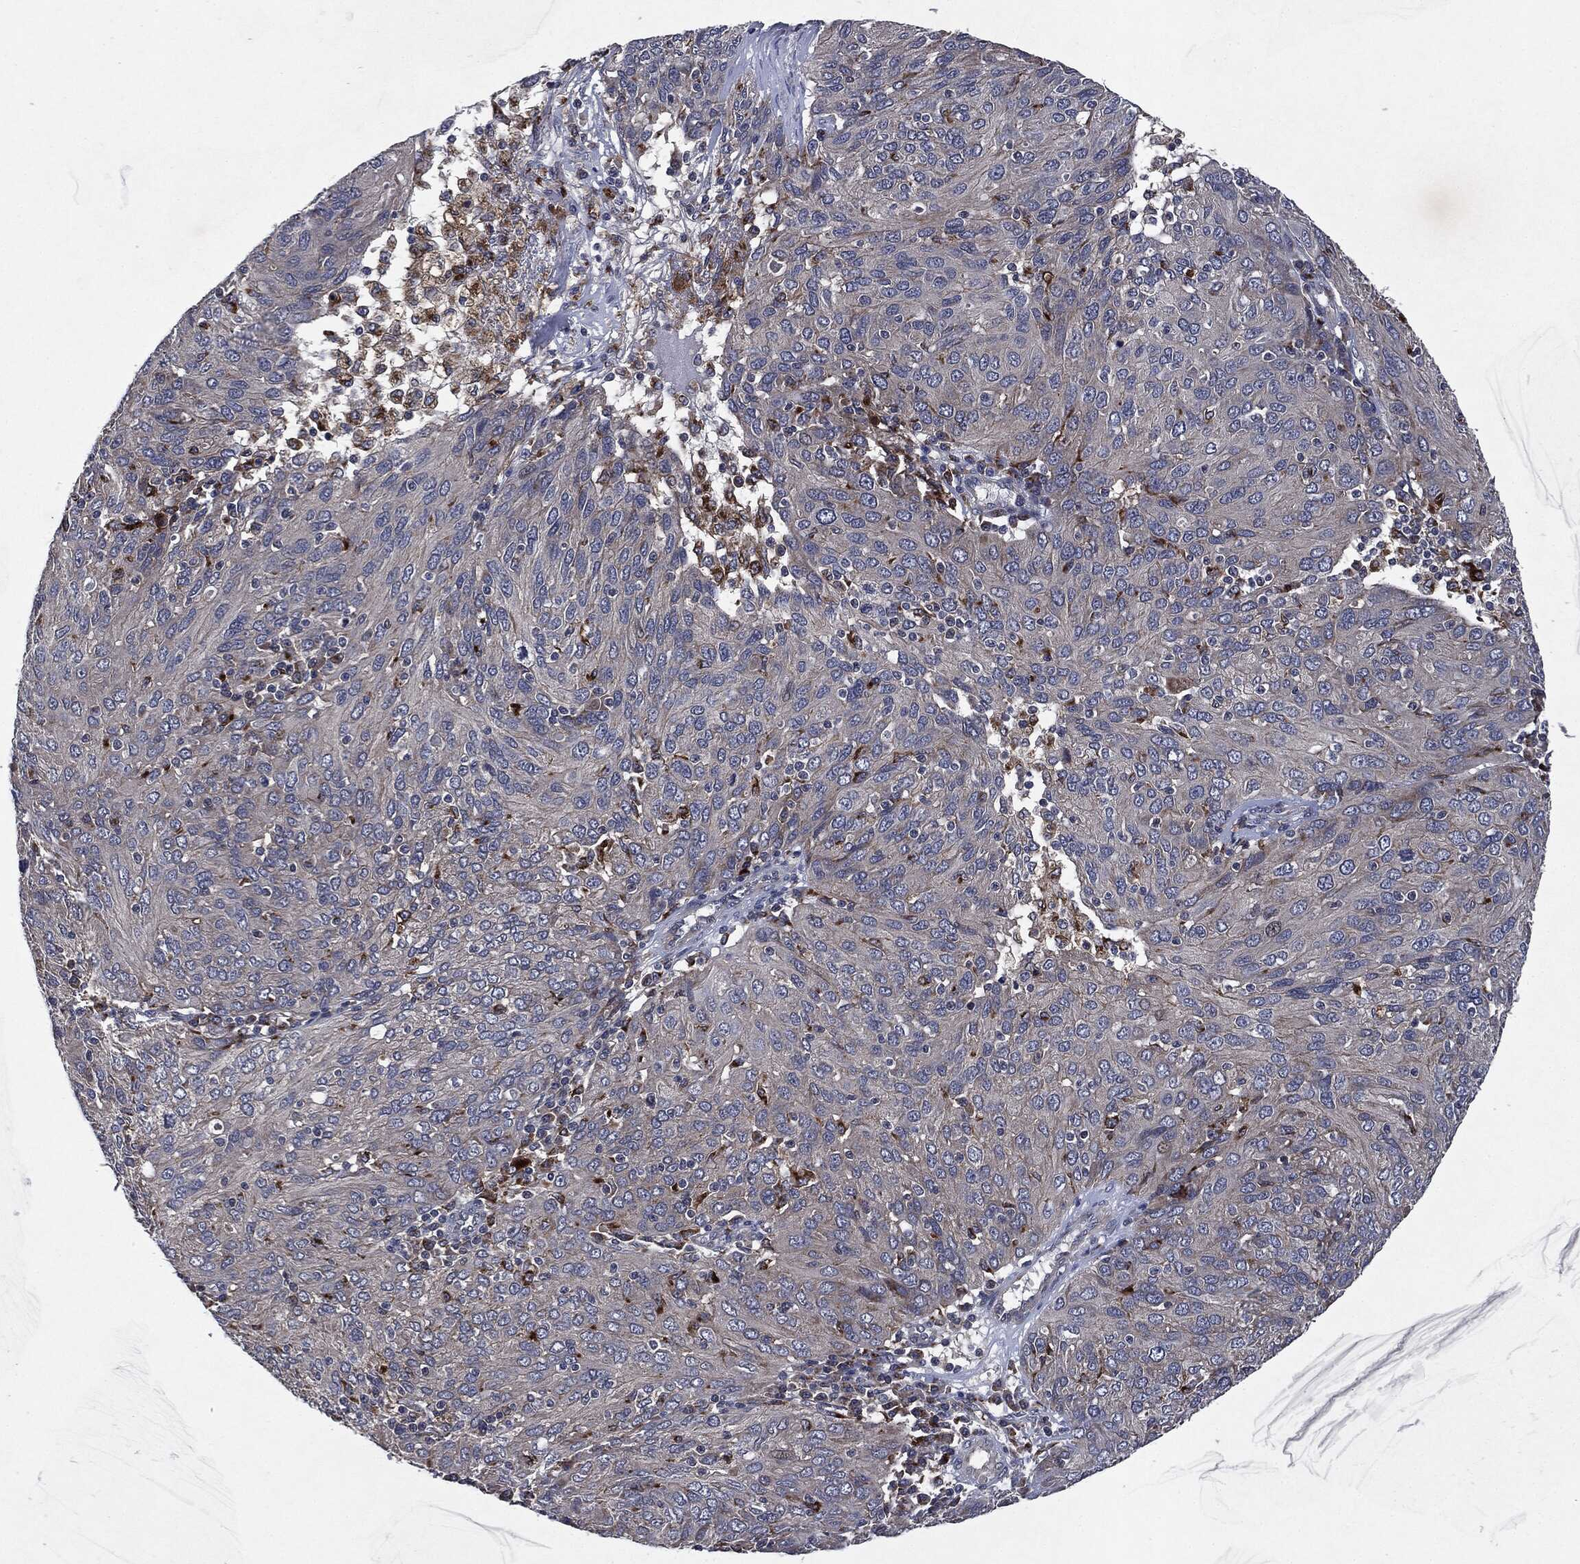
{"staining": {"intensity": "weak", "quantity": "<25%", "location": "cytoplasmic/membranous"}, "tissue": "ovarian cancer", "cell_type": "Tumor cells", "image_type": "cancer", "snomed": [{"axis": "morphology", "description": "Carcinoma, endometroid"}, {"axis": "topography", "description": "Ovary"}], "caption": "IHC micrograph of neoplastic tissue: human ovarian cancer (endometroid carcinoma) stained with DAB (3,3'-diaminobenzidine) exhibits no significant protein positivity in tumor cells. (Immunohistochemistry (ihc), brightfield microscopy, high magnification).", "gene": "SLC31A2", "patient": {"sex": "female", "age": 50}}